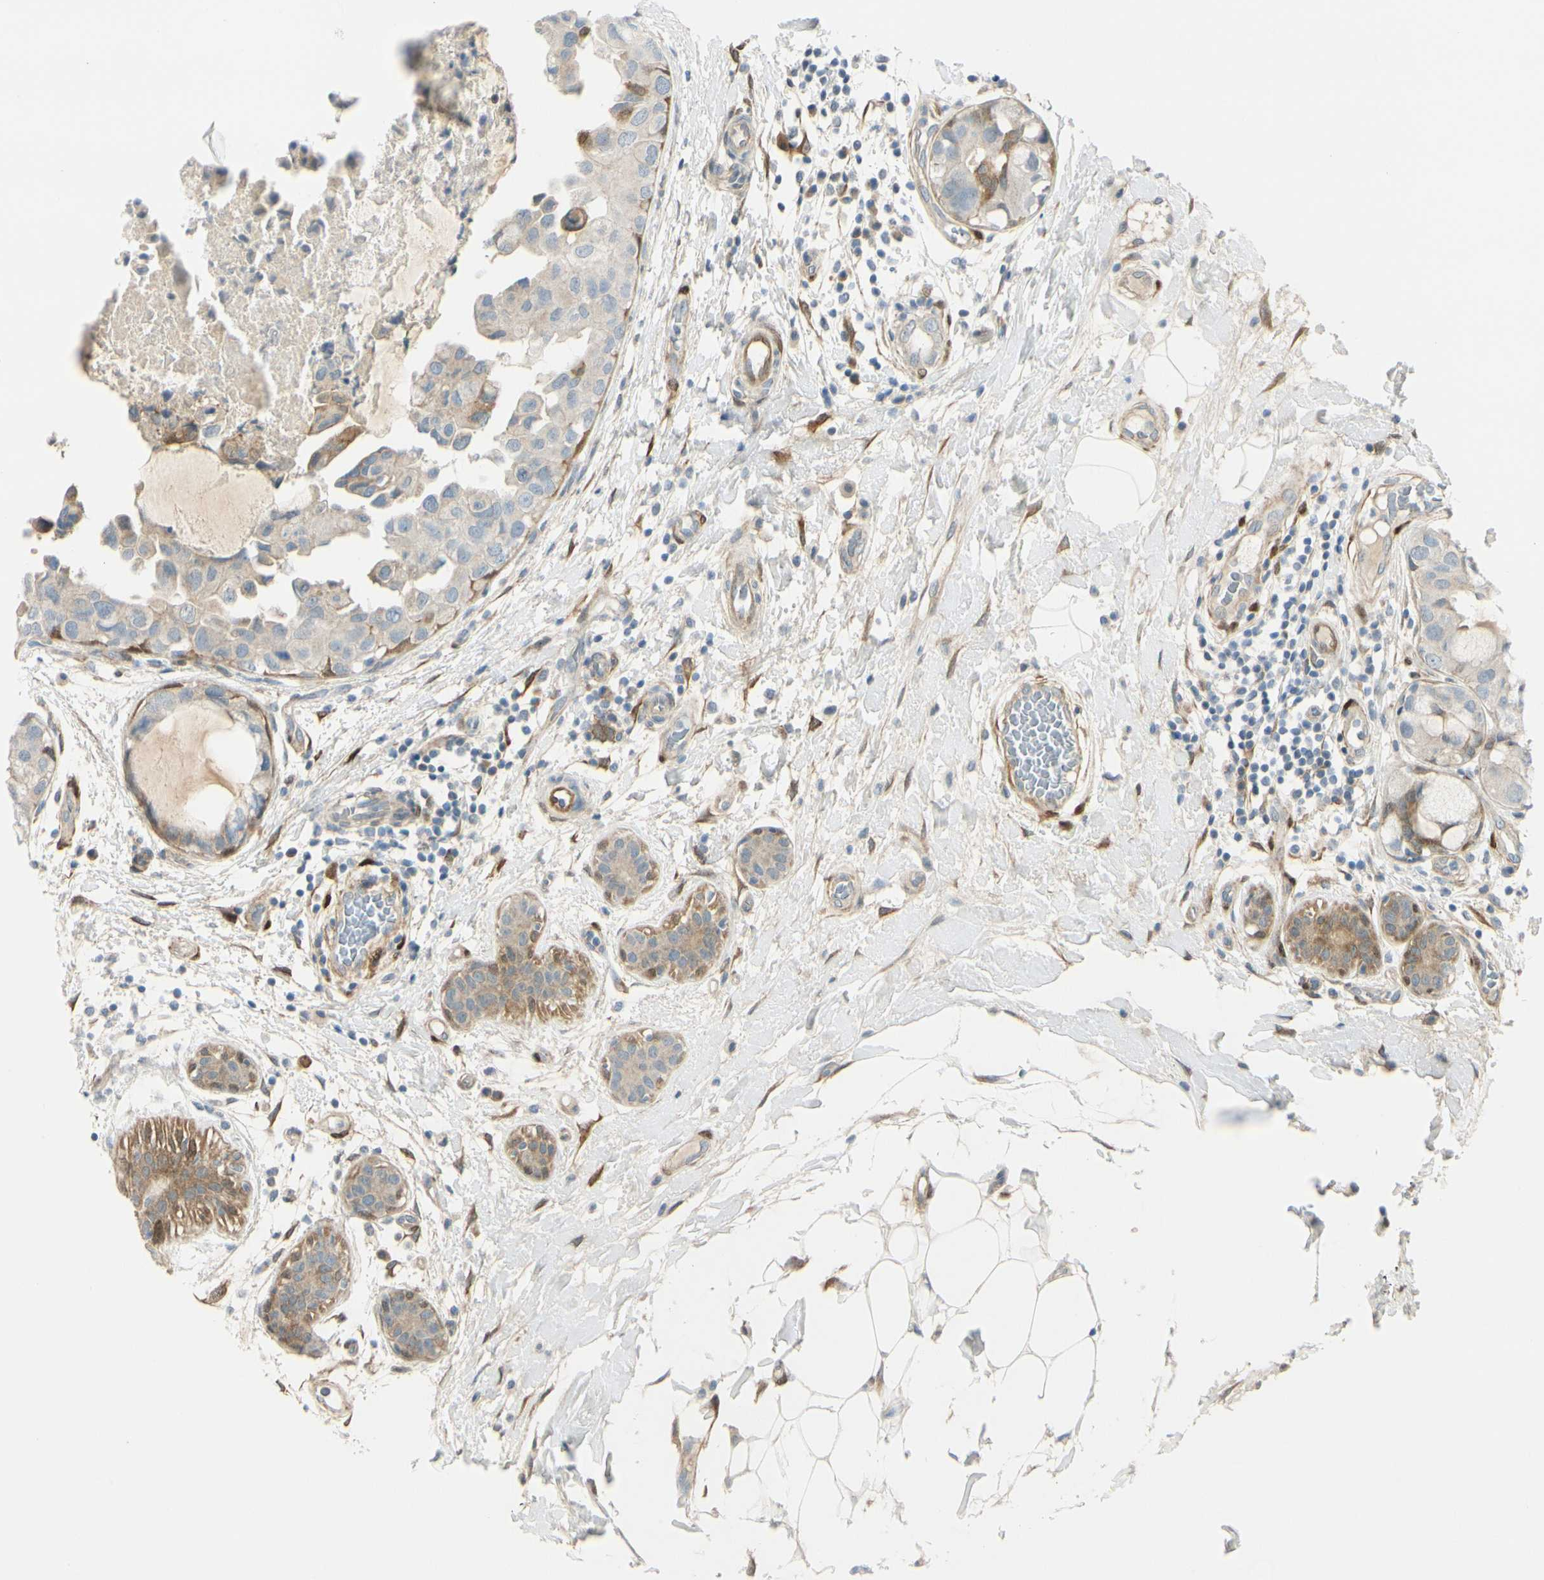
{"staining": {"intensity": "weak", "quantity": "25%-75%", "location": "cytoplasmic/membranous"}, "tissue": "breast cancer", "cell_type": "Tumor cells", "image_type": "cancer", "snomed": [{"axis": "morphology", "description": "Duct carcinoma"}, {"axis": "topography", "description": "Breast"}], "caption": "This is a micrograph of immunohistochemistry staining of breast cancer, which shows weak staining in the cytoplasmic/membranous of tumor cells.", "gene": "FHL2", "patient": {"sex": "female", "age": 40}}